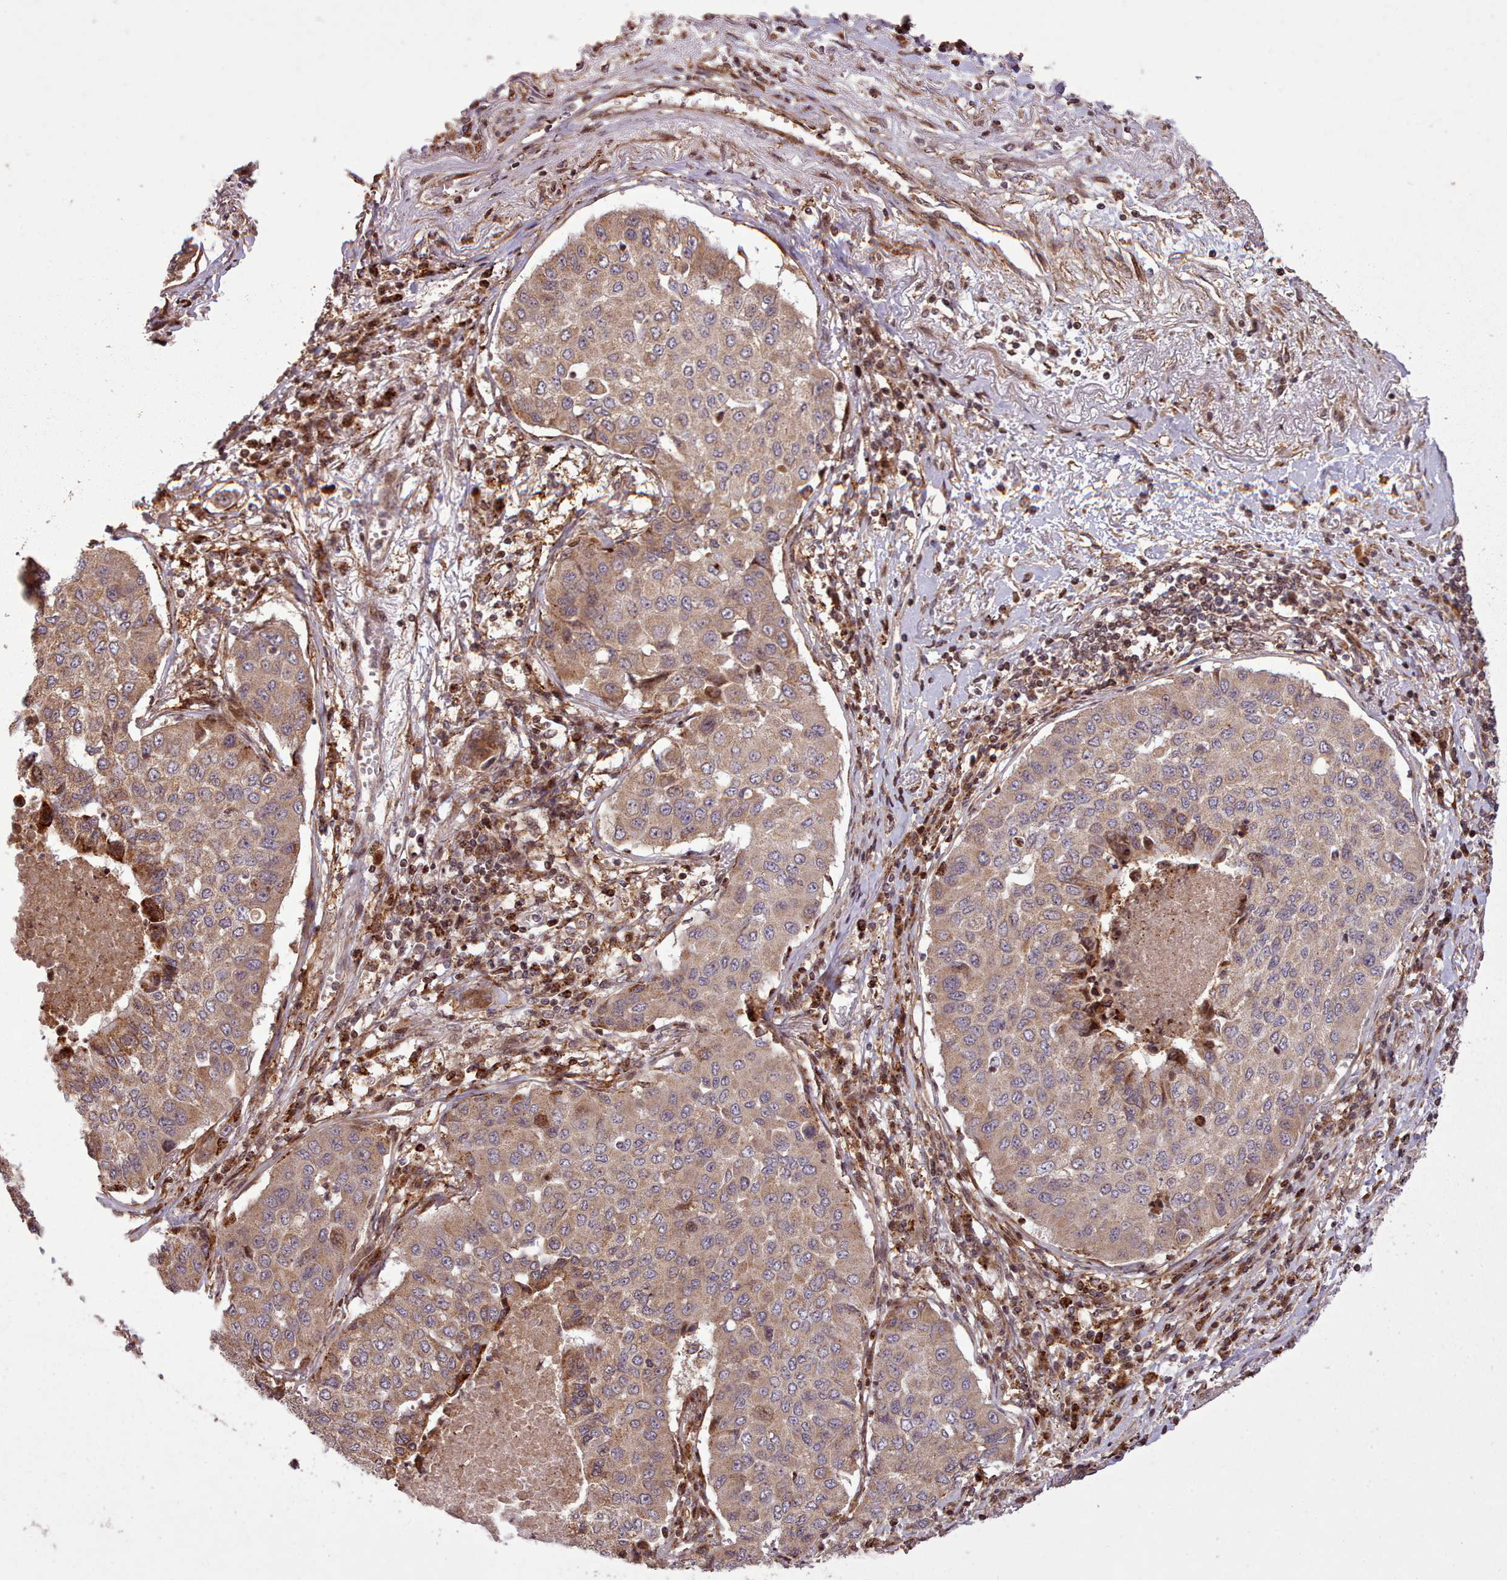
{"staining": {"intensity": "moderate", "quantity": "25%-75%", "location": "cytoplasmic/membranous"}, "tissue": "lung cancer", "cell_type": "Tumor cells", "image_type": "cancer", "snomed": [{"axis": "morphology", "description": "Squamous cell carcinoma, NOS"}, {"axis": "topography", "description": "Lung"}], "caption": "IHC histopathology image of squamous cell carcinoma (lung) stained for a protein (brown), which exhibits medium levels of moderate cytoplasmic/membranous positivity in about 25%-75% of tumor cells.", "gene": "NLRP7", "patient": {"sex": "male", "age": 74}}